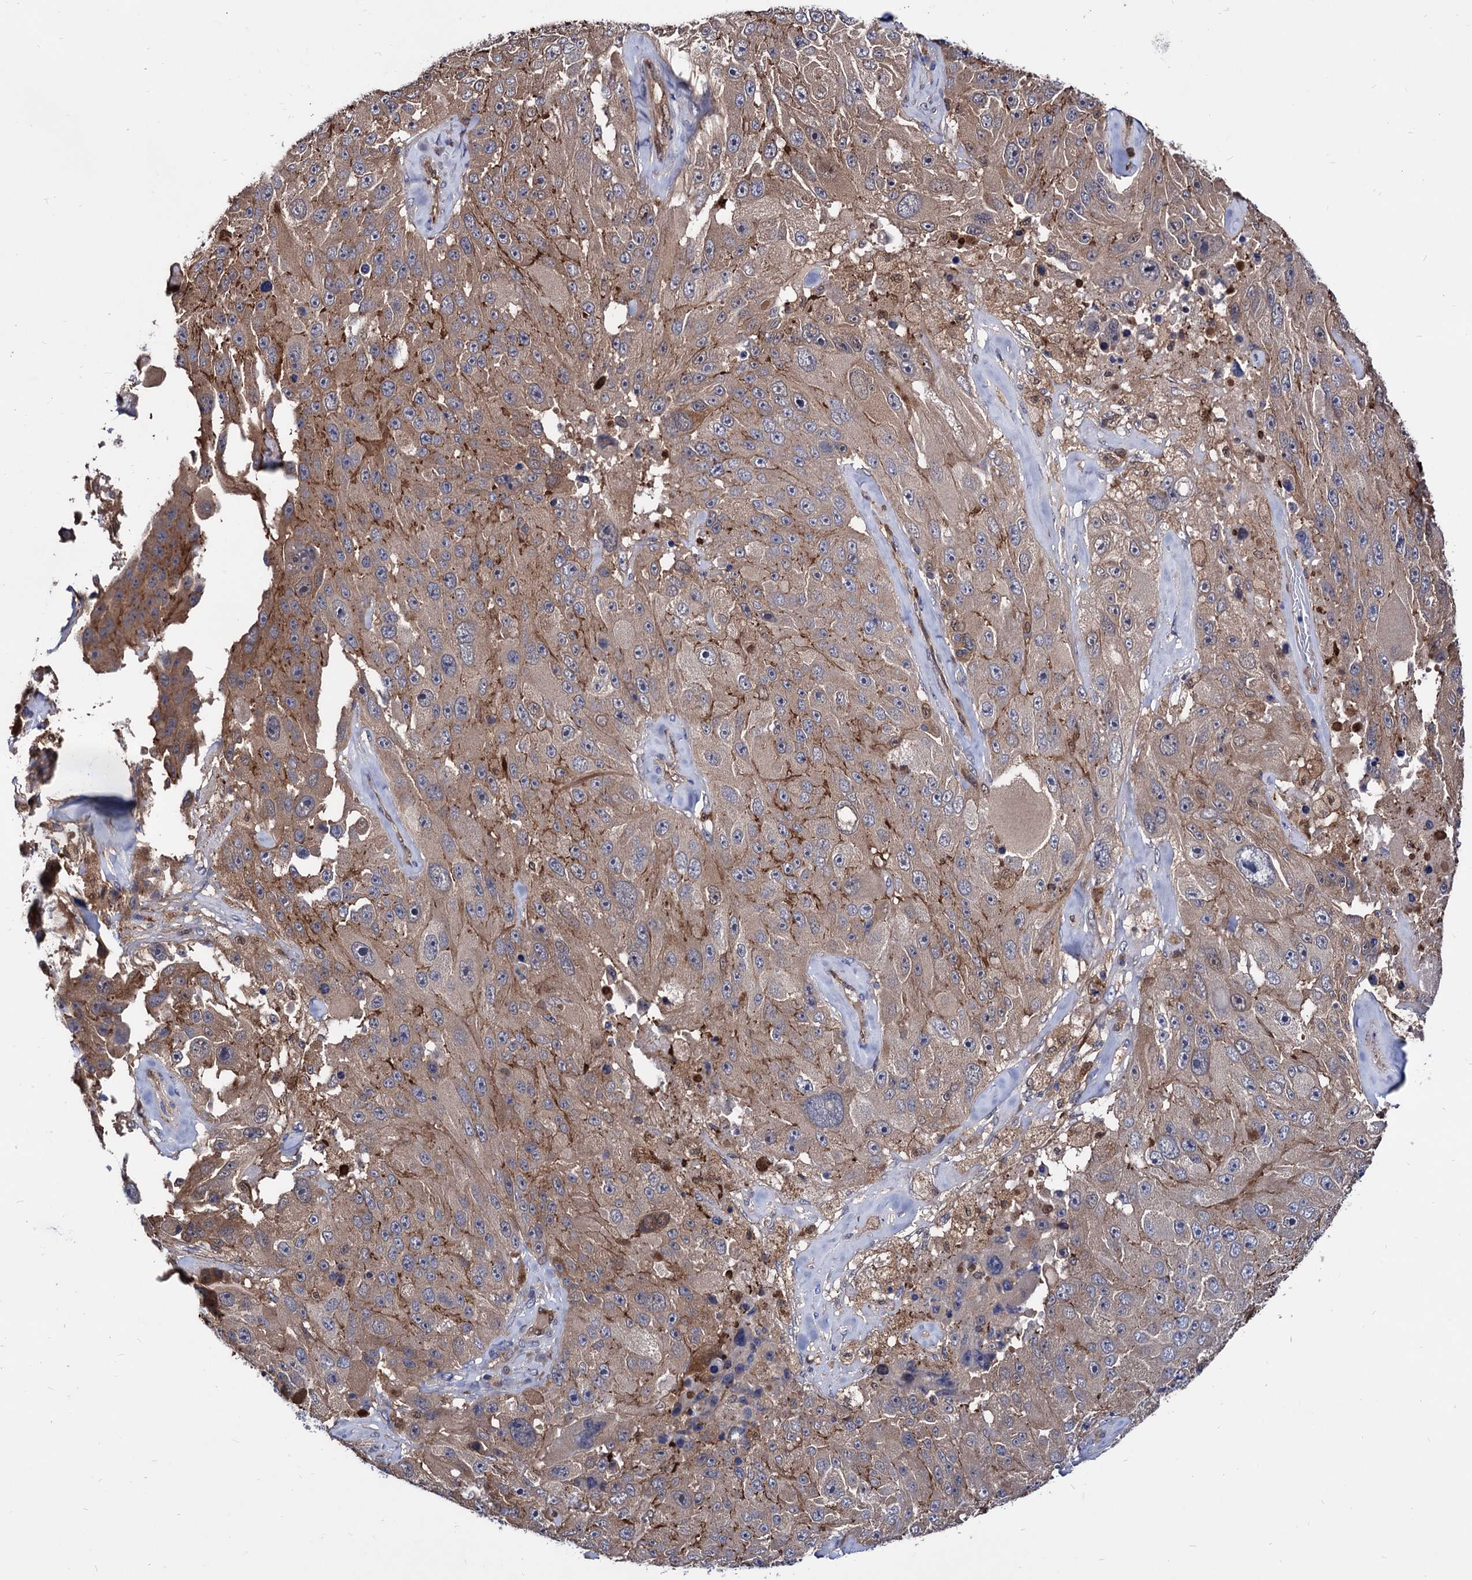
{"staining": {"intensity": "moderate", "quantity": ">75%", "location": "cytoplasmic/membranous"}, "tissue": "melanoma", "cell_type": "Tumor cells", "image_type": "cancer", "snomed": [{"axis": "morphology", "description": "Malignant melanoma, Metastatic site"}, {"axis": "topography", "description": "Lymph node"}], "caption": "Immunohistochemistry (DAB (3,3'-diaminobenzidine)) staining of melanoma exhibits moderate cytoplasmic/membranous protein positivity in about >75% of tumor cells.", "gene": "CPPED1", "patient": {"sex": "male", "age": 62}}